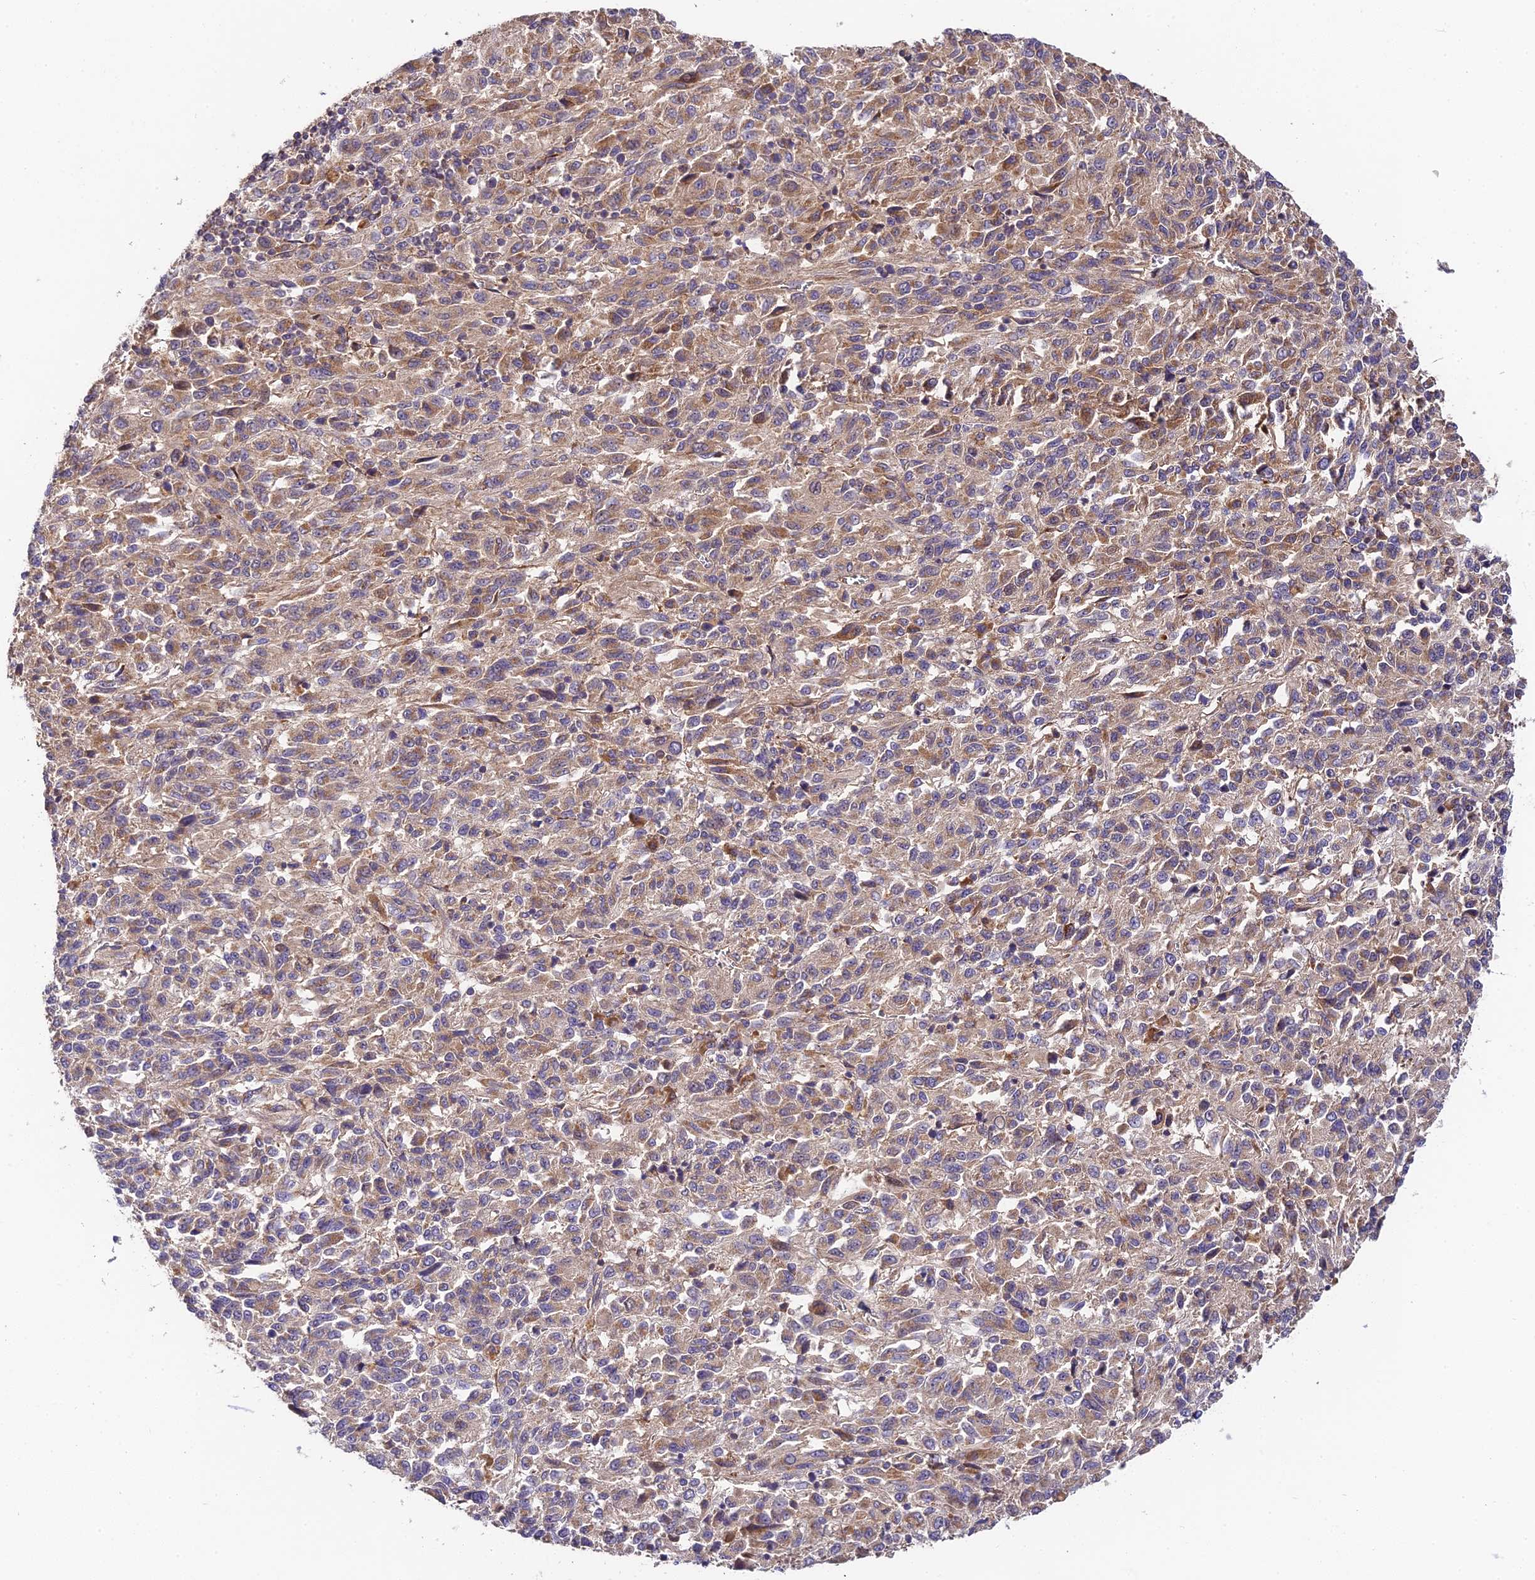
{"staining": {"intensity": "moderate", "quantity": "25%-75%", "location": "cytoplasmic/membranous"}, "tissue": "melanoma", "cell_type": "Tumor cells", "image_type": "cancer", "snomed": [{"axis": "morphology", "description": "Malignant melanoma, Metastatic site"}, {"axis": "topography", "description": "Lung"}], "caption": "Protein analysis of melanoma tissue reveals moderate cytoplasmic/membranous positivity in about 25%-75% of tumor cells. (DAB IHC with brightfield microscopy, high magnification).", "gene": "C3orf20", "patient": {"sex": "male", "age": 64}}